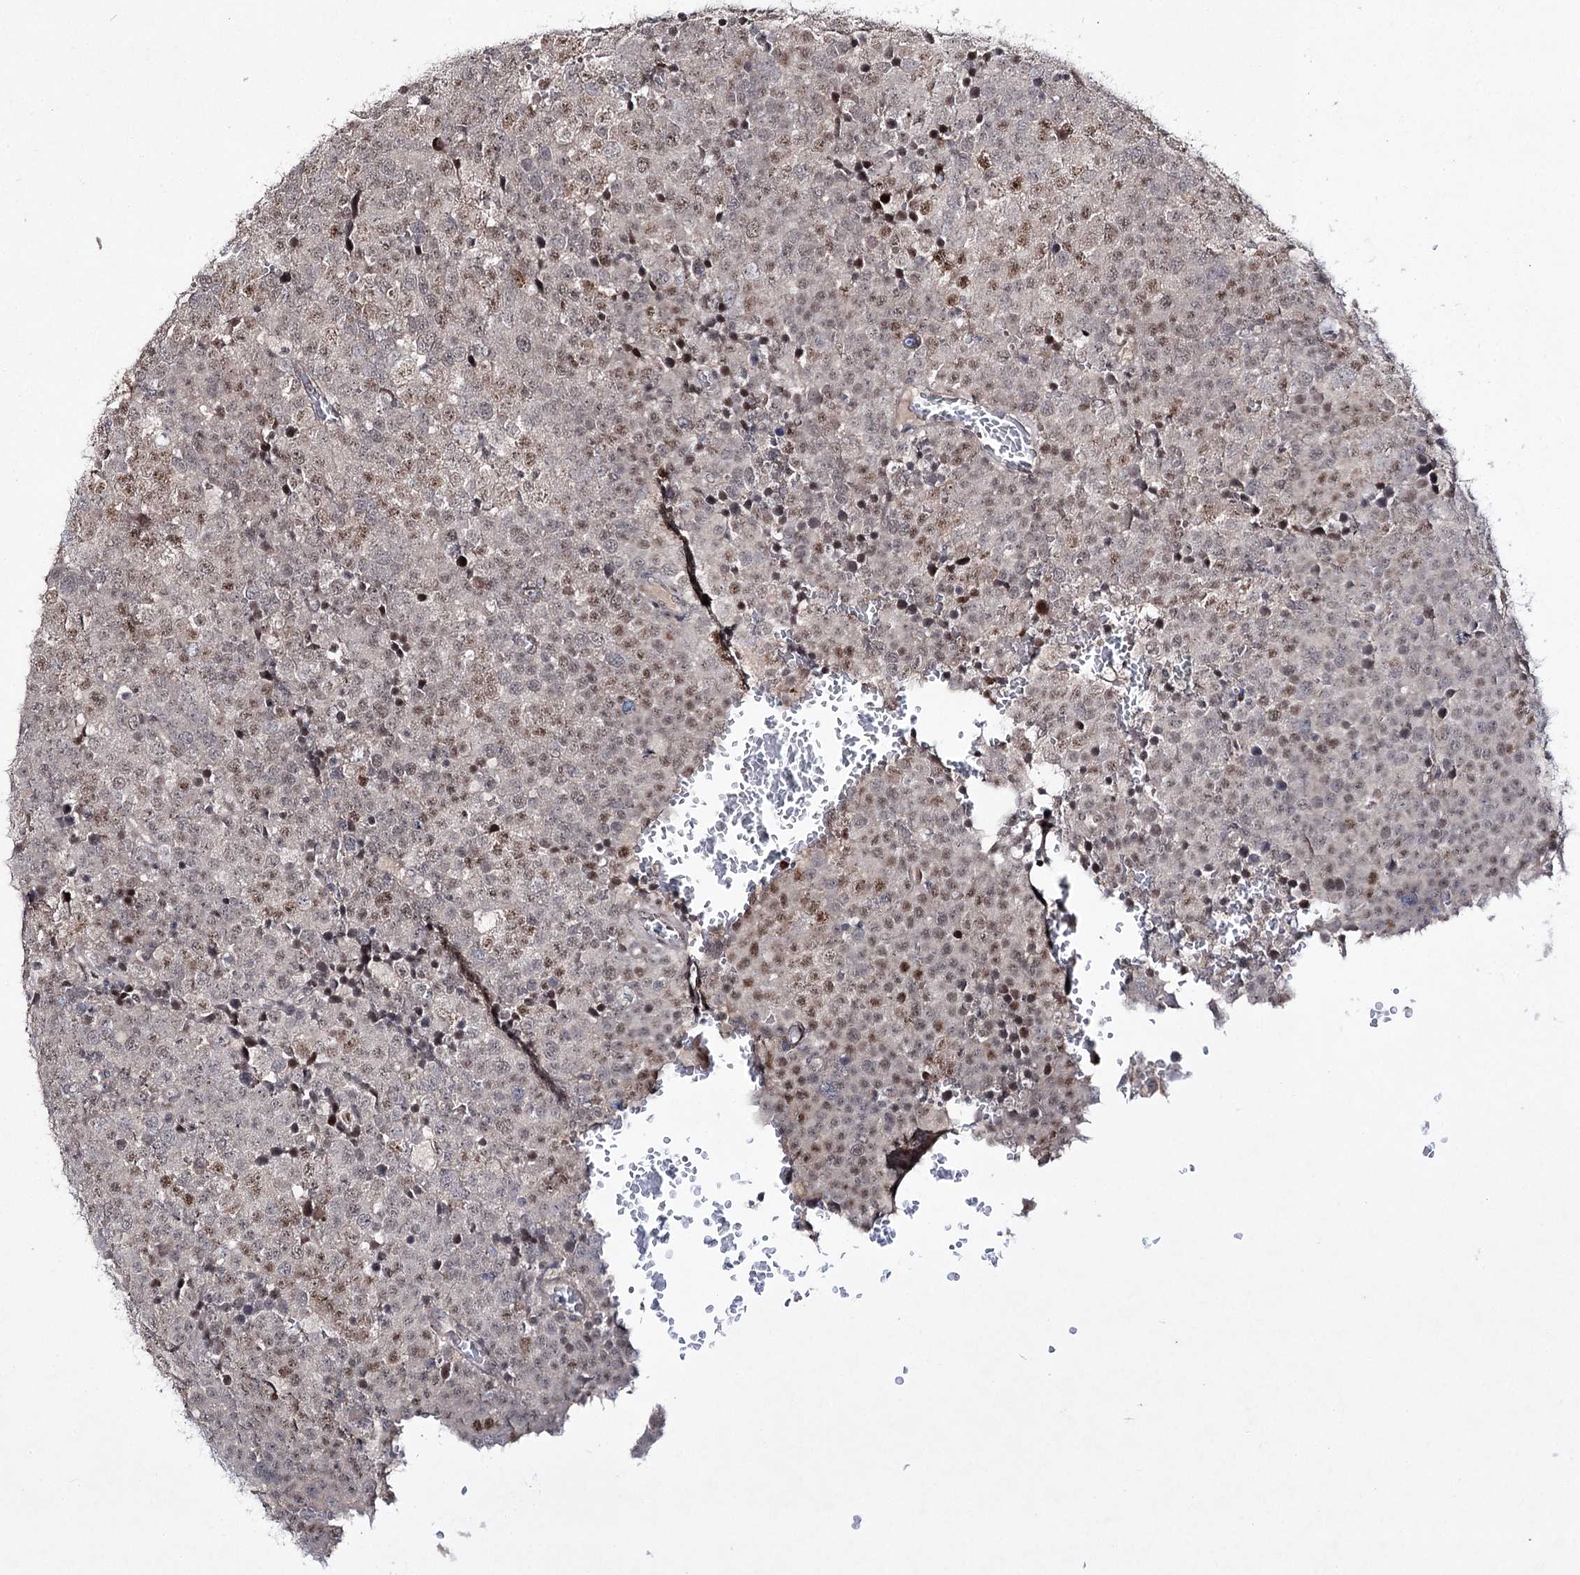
{"staining": {"intensity": "moderate", "quantity": "25%-75%", "location": "nuclear"}, "tissue": "testis cancer", "cell_type": "Tumor cells", "image_type": "cancer", "snomed": [{"axis": "morphology", "description": "Seminoma, NOS"}, {"axis": "topography", "description": "Testis"}], "caption": "There is medium levels of moderate nuclear staining in tumor cells of seminoma (testis), as demonstrated by immunohistochemical staining (brown color).", "gene": "HOXC11", "patient": {"sex": "male", "age": 71}}